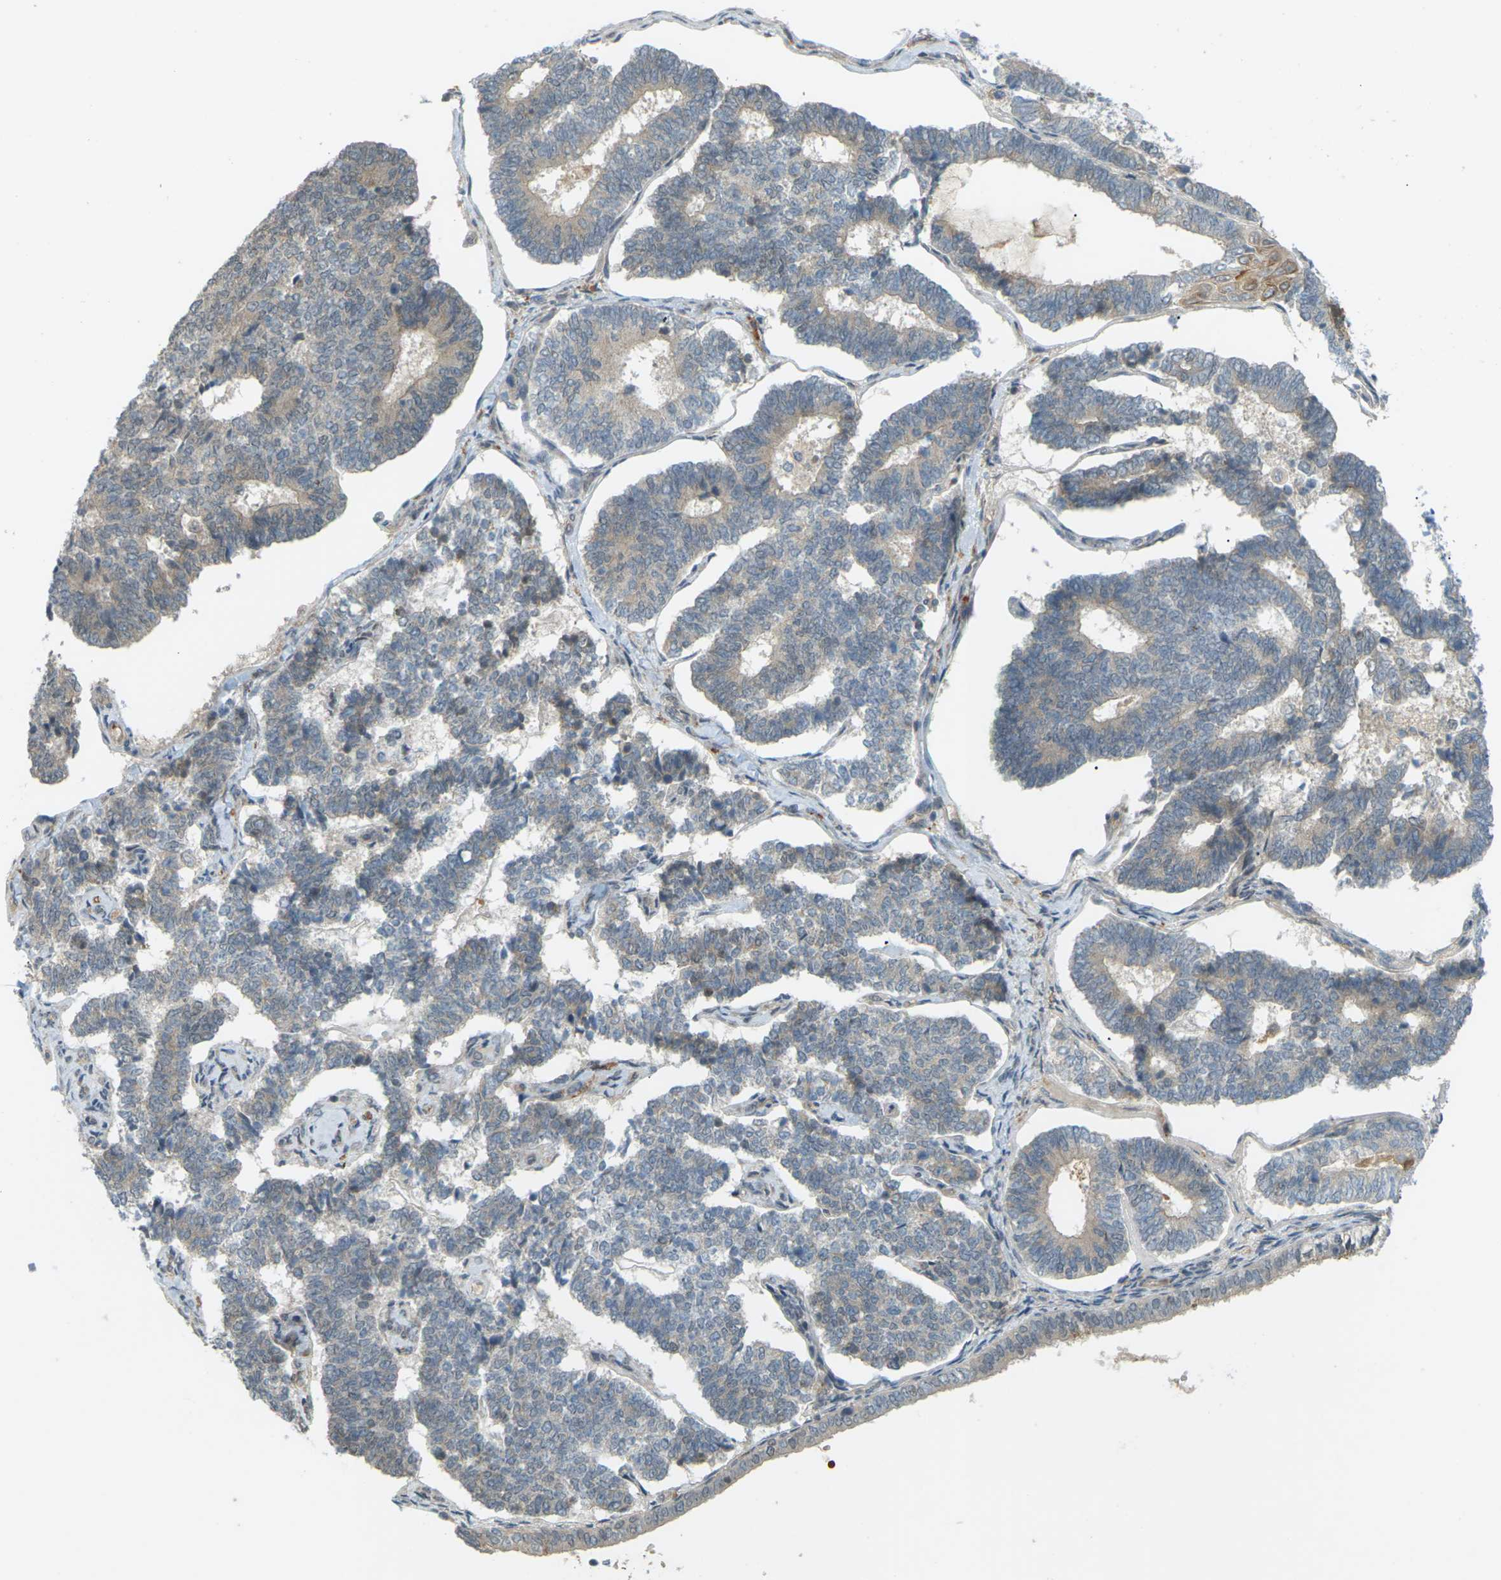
{"staining": {"intensity": "weak", "quantity": ">75%", "location": "cytoplasmic/membranous"}, "tissue": "endometrial cancer", "cell_type": "Tumor cells", "image_type": "cancer", "snomed": [{"axis": "morphology", "description": "Adenocarcinoma, NOS"}, {"axis": "topography", "description": "Endometrium"}], "caption": "Immunohistochemistry (IHC) of human endometrial cancer demonstrates low levels of weak cytoplasmic/membranous expression in about >75% of tumor cells.", "gene": "SOCS6", "patient": {"sex": "female", "age": 70}}